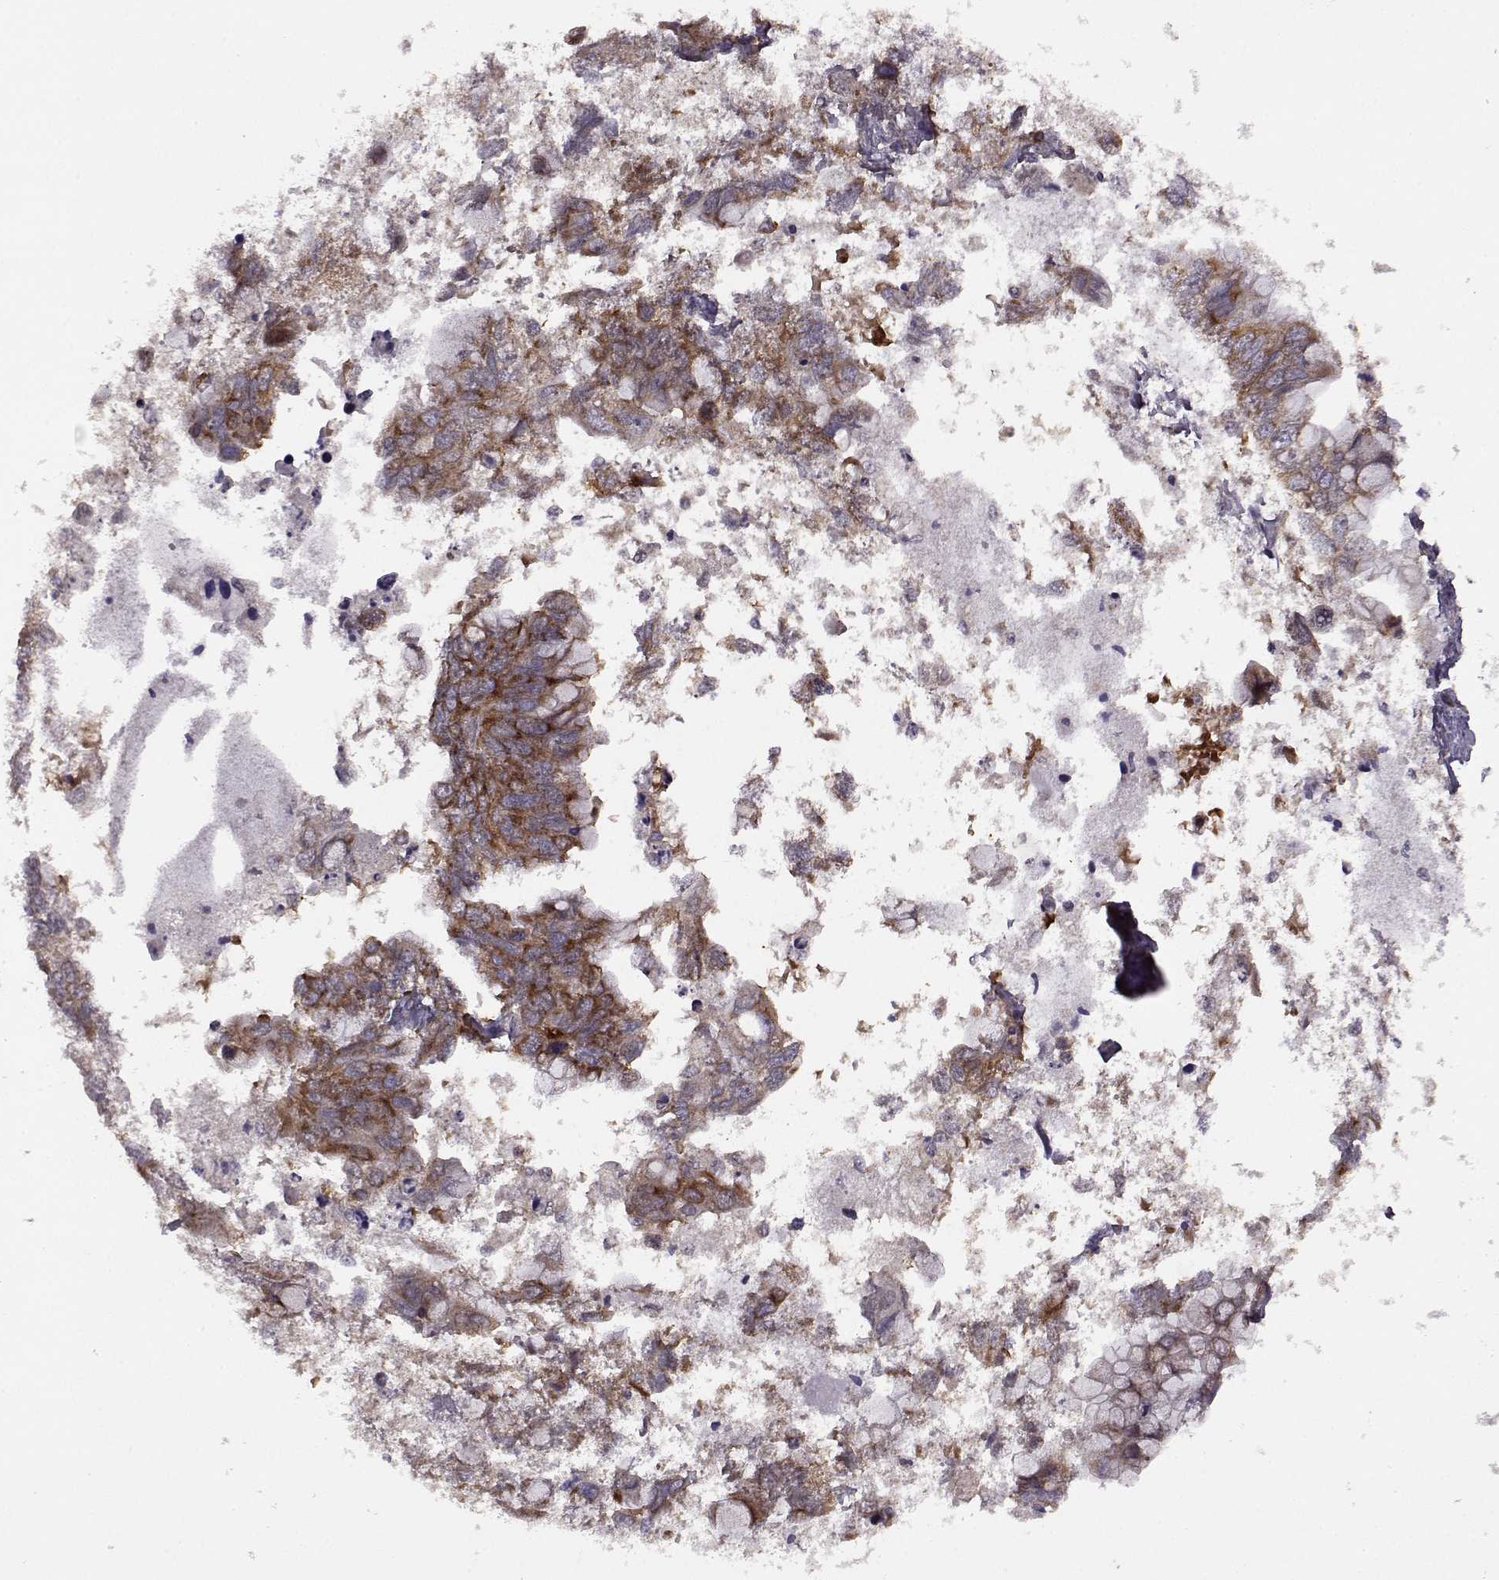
{"staining": {"intensity": "strong", "quantity": ">75%", "location": "cytoplasmic/membranous"}, "tissue": "ovarian cancer", "cell_type": "Tumor cells", "image_type": "cancer", "snomed": [{"axis": "morphology", "description": "Cystadenocarcinoma, mucinous, NOS"}, {"axis": "topography", "description": "Ovary"}], "caption": "Immunohistochemical staining of mucinous cystadenocarcinoma (ovarian) exhibits high levels of strong cytoplasmic/membranous protein positivity in approximately >75% of tumor cells.", "gene": "URI1", "patient": {"sex": "female", "age": 76}}